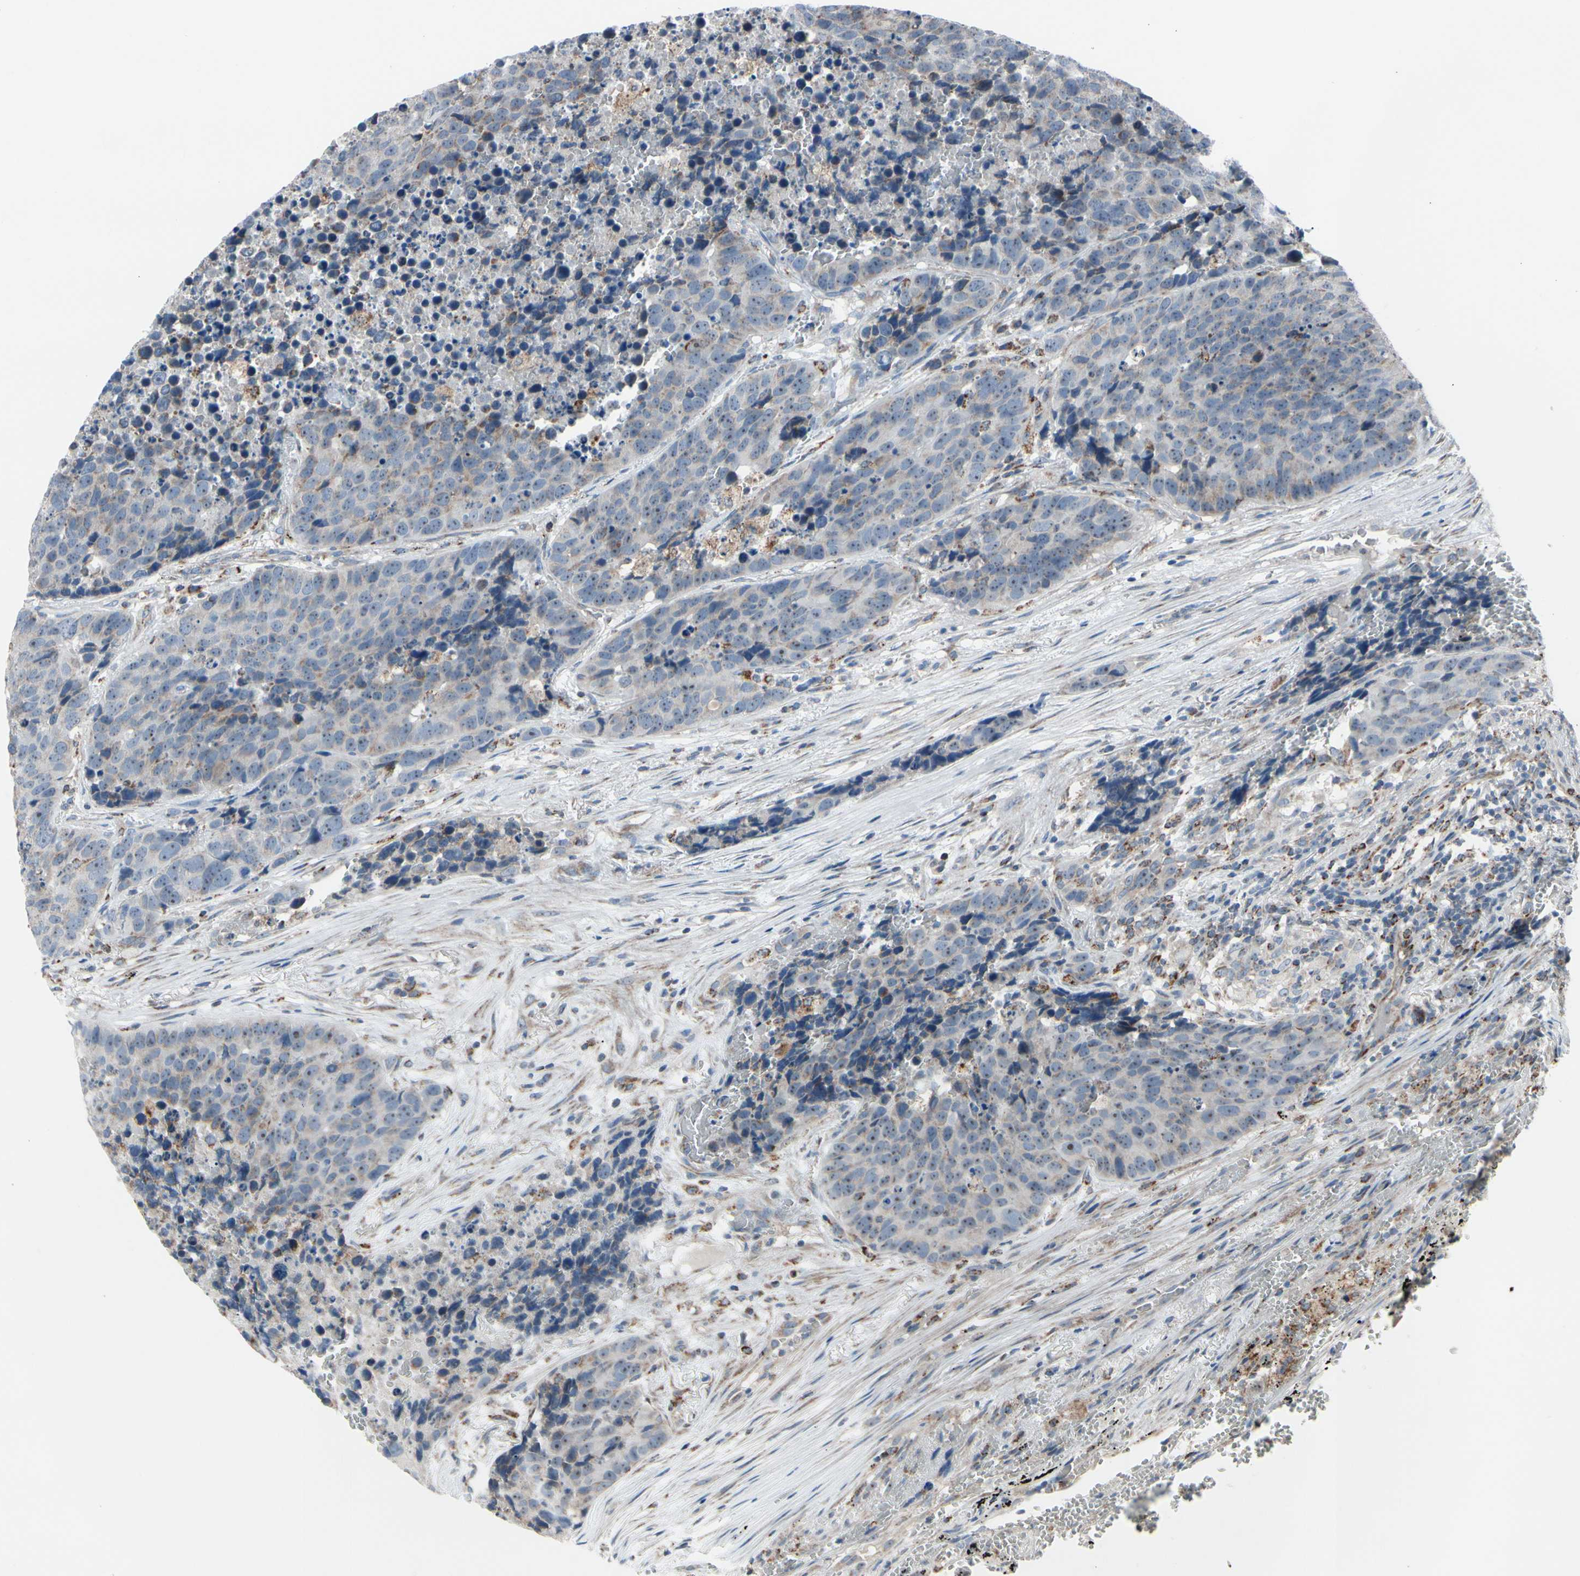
{"staining": {"intensity": "weak", "quantity": ">75%", "location": "cytoplasmic/membranous"}, "tissue": "carcinoid", "cell_type": "Tumor cells", "image_type": "cancer", "snomed": [{"axis": "morphology", "description": "Carcinoid, malignant, NOS"}, {"axis": "topography", "description": "Lung"}], "caption": "Weak cytoplasmic/membranous protein positivity is identified in approximately >75% of tumor cells in carcinoid.", "gene": "CPT1A", "patient": {"sex": "male", "age": 60}}